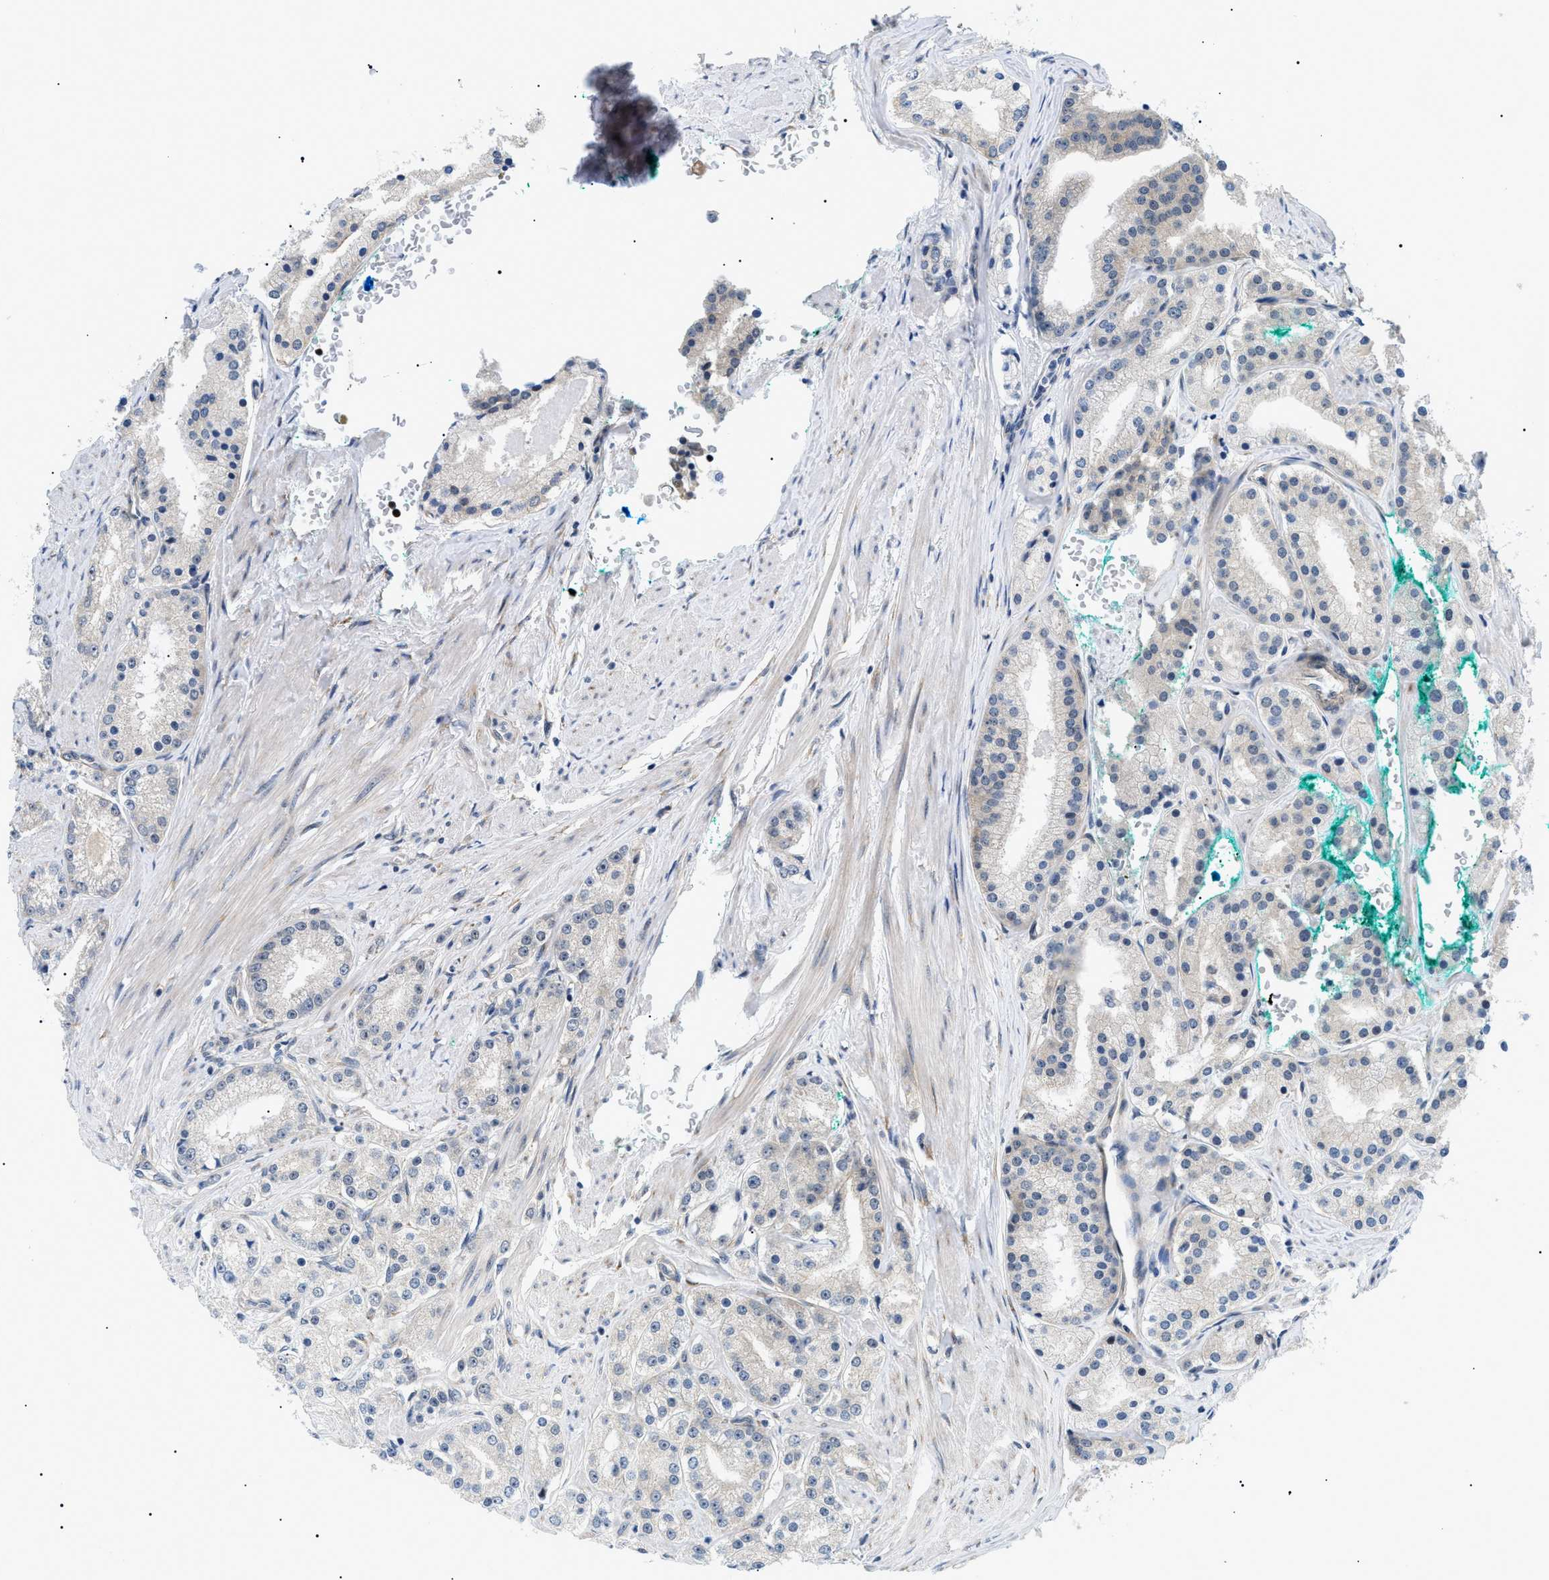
{"staining": {"intensity": "weak", "quantity": "<25%", "location": "cytoplasmic/membranous"}, "tissue": "prostate cancer", "cell_type": "Tumor cells", "image_type": "cancer", "snomed": [{"axis": "morphology", "description": "Adenocarcinoma, Low grade"}, {"axis": "topography", "description": "Prostate"}], "caption": "Immunohistochemistry histopathology image of neoplastic tissue: human prostate cancer stained with DAB (3,3'-diaminobenzidine) exhibits no significant protein expression in tumor cells.", "gene": "CWC25", "patient": {"sex": "male", "age": 63}}